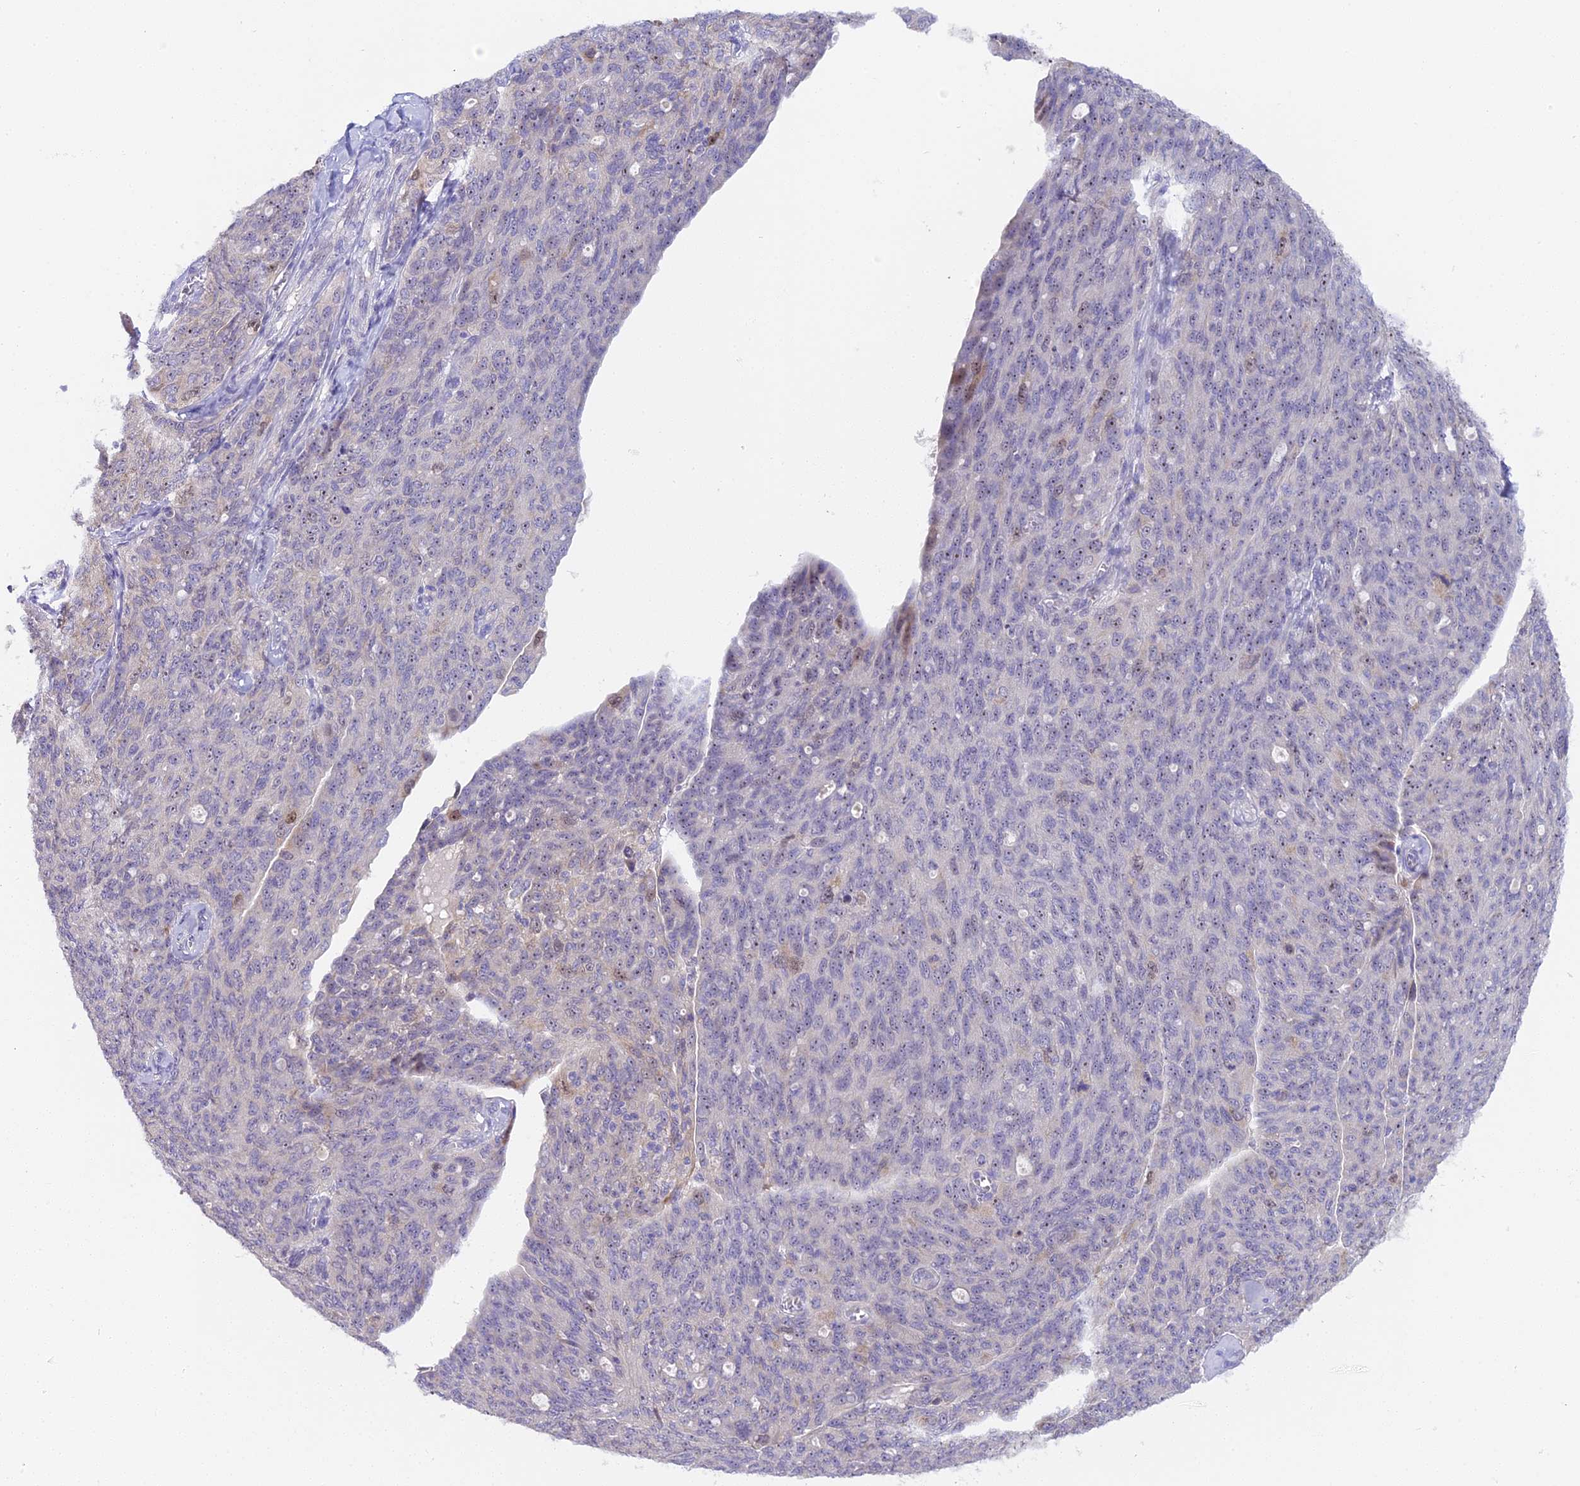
{"staining": {"intensity": "weak", "quantity": "25%-75%", "location": "nuclear"}, "tissue": "ovarian cancer", "cell_type": "Tumor cells", "image_type": "cancer", "snomed": [{"axis": "morphology", "description": "Carcinoma, endometroid"}, {"axis": "topography", "description": "Ovary"}], "caption": "Ovarian cancer stained with DAB (3,3'-diaminobenzidine) immunohistochemistry (IHC) exhibits low levels of weak nuclear positivity in about 25%-75% of tumor cells.", "gene": "RAD51", "patient": {"sex": "female", "age": 60}}